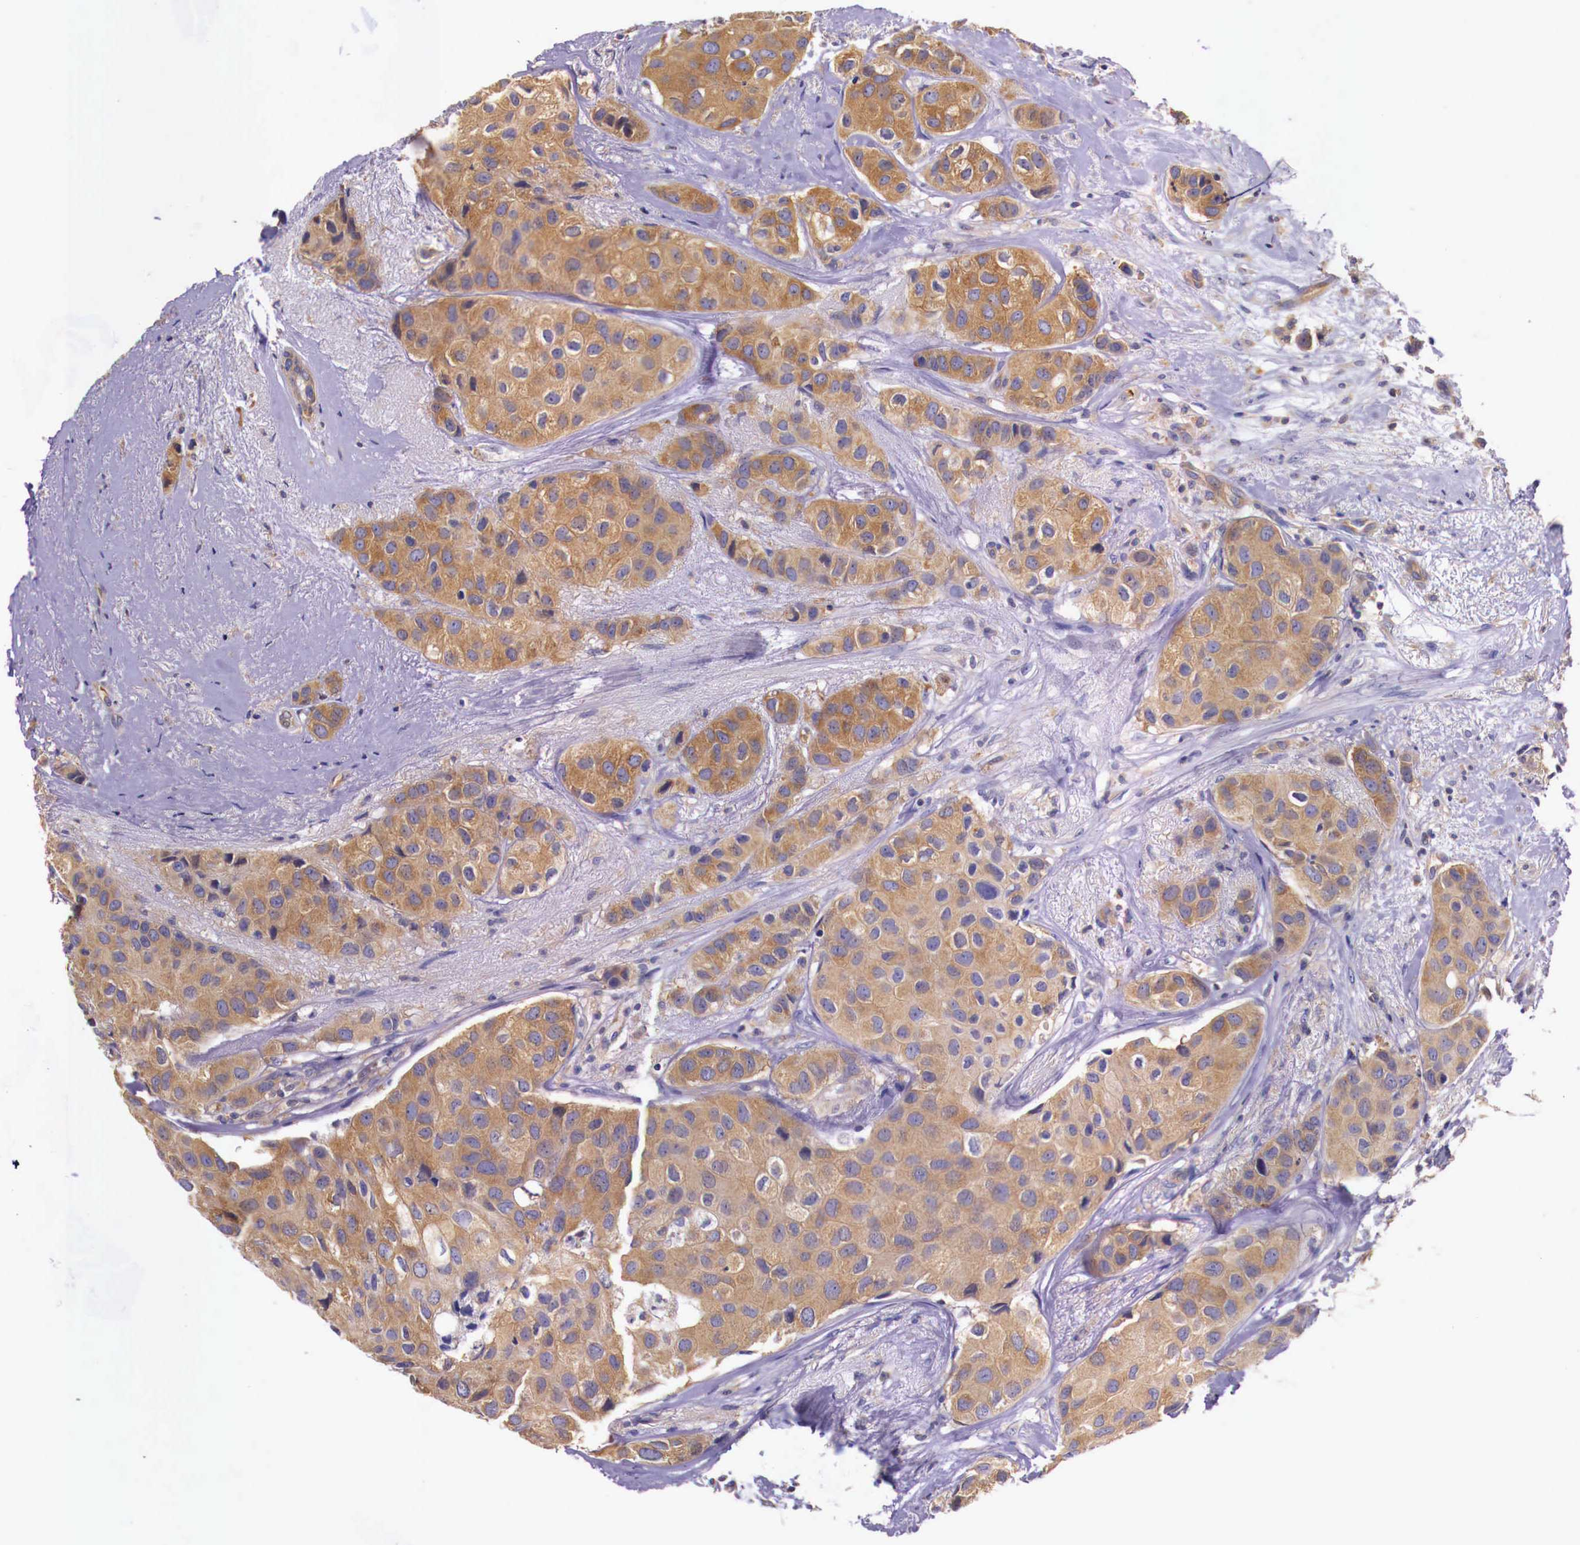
{"staining": {"intensity": "strong", "quantity": ">75%", "location": "cytoplasmic/membranous"}, "tissue": "breast cancer", "cell_type": "Tumor cells", "image_type": "cancer", "snomed": [{"axis": "morphology", "description": "Duct carcinoma"}, {"axis": "topography", "description": "Breast"}], "caption": "Breast cancer stained with immunohistochemistry exhibits strong cytoplasmic/membranous expression in about >75% of tumor cells.", "gene": "GRIPAP1", "patient": {"sex": "female", "age": 68}}